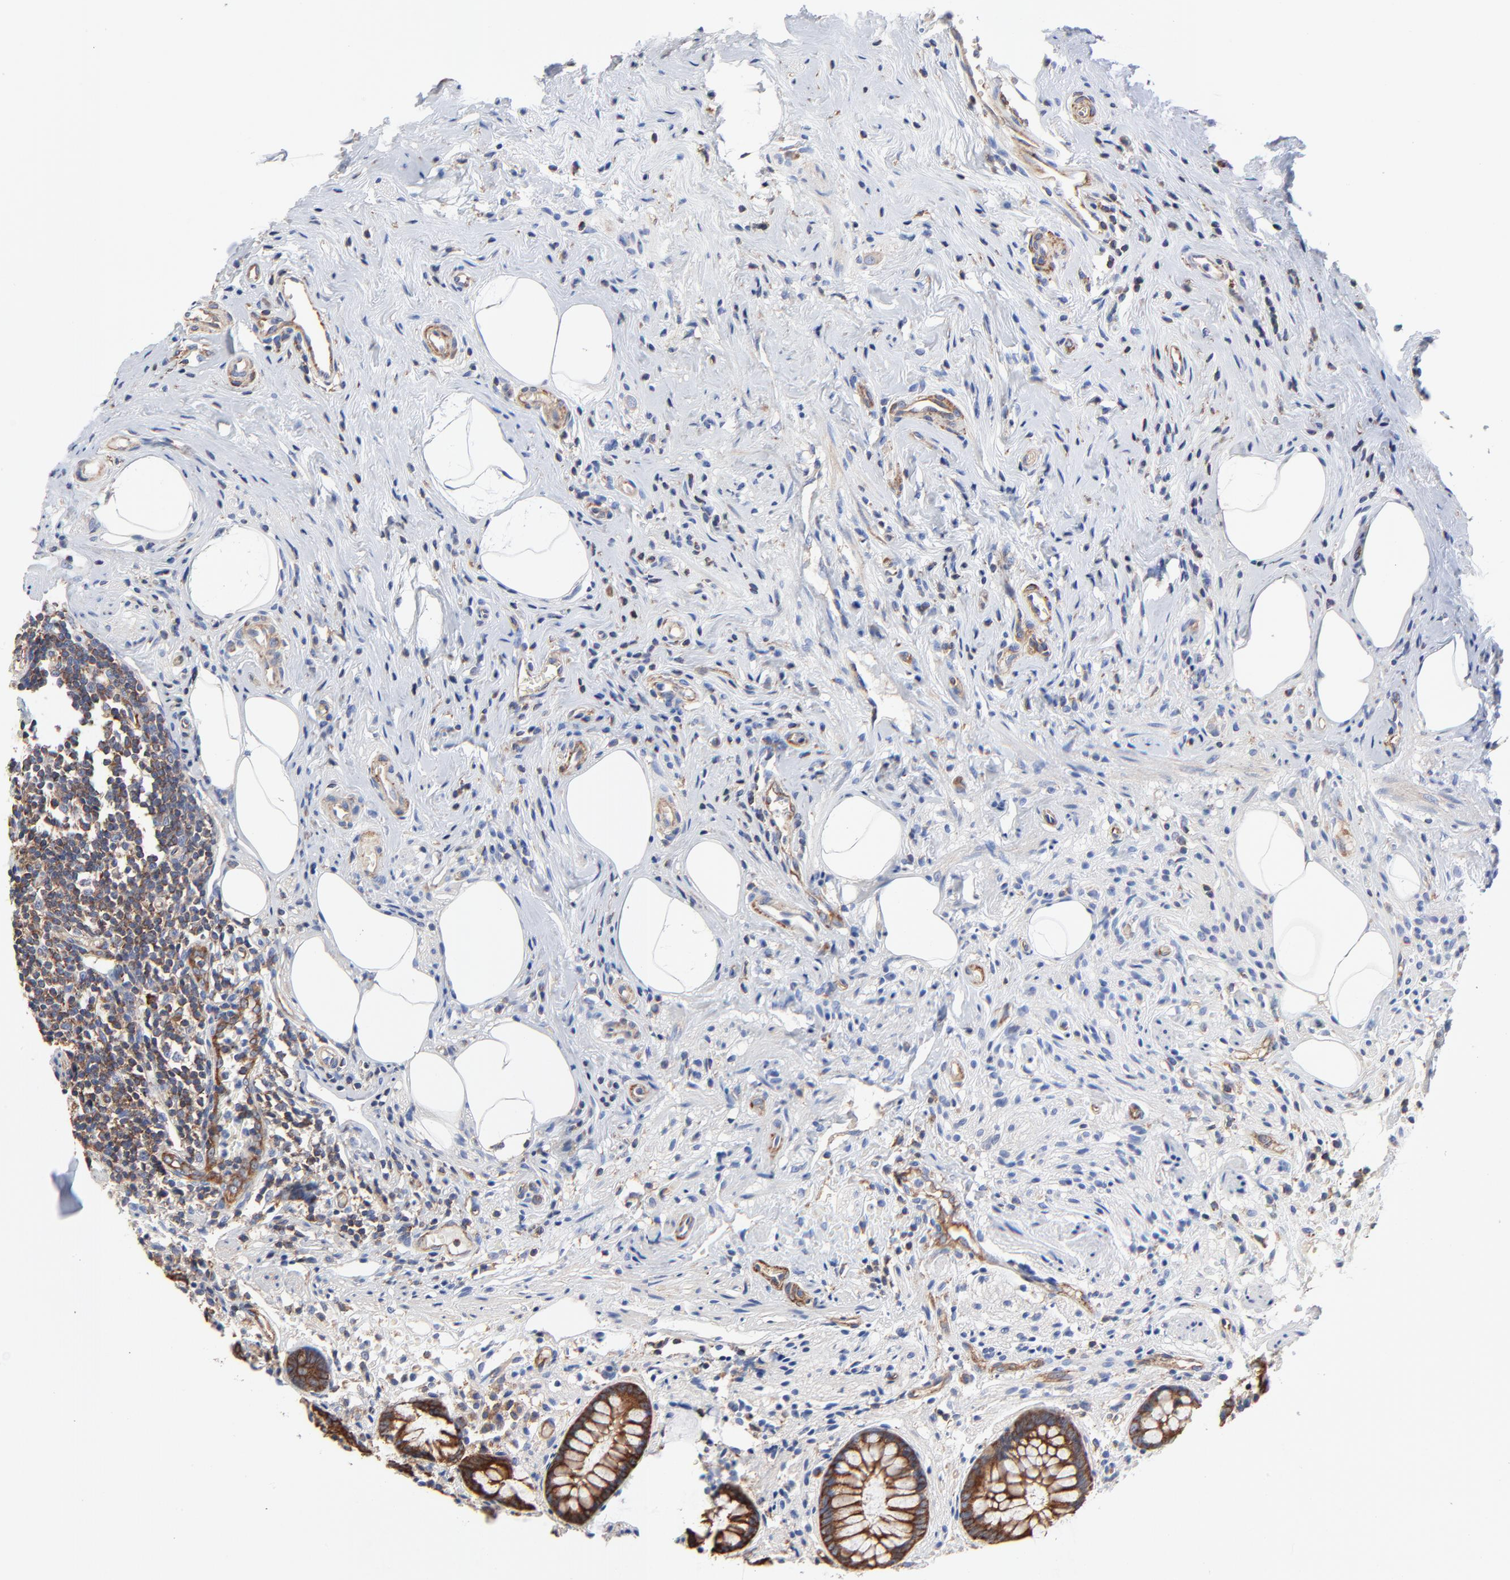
{"staining": {"intensity": "moderate", "quantity": ">75%", "location": "cytoplasmic/membranous"}, "tissue": "appendix", "cell_type": "Glandular cells", "image_type": "normal", "snomed": [{"axis": "morphology", "description": "Normal tissue, NOS"}, {"axis": "topography", "description": "Appendix"}], "caption": "An immunohistochemistry image of unremarkable tissue is shown. Protein staining in brown labels moderate cytoplasmic/membranous positivity in appendix within glandular cells.", "gene": "CD2AP", "patient": {"sex": "male", "age": 38}}